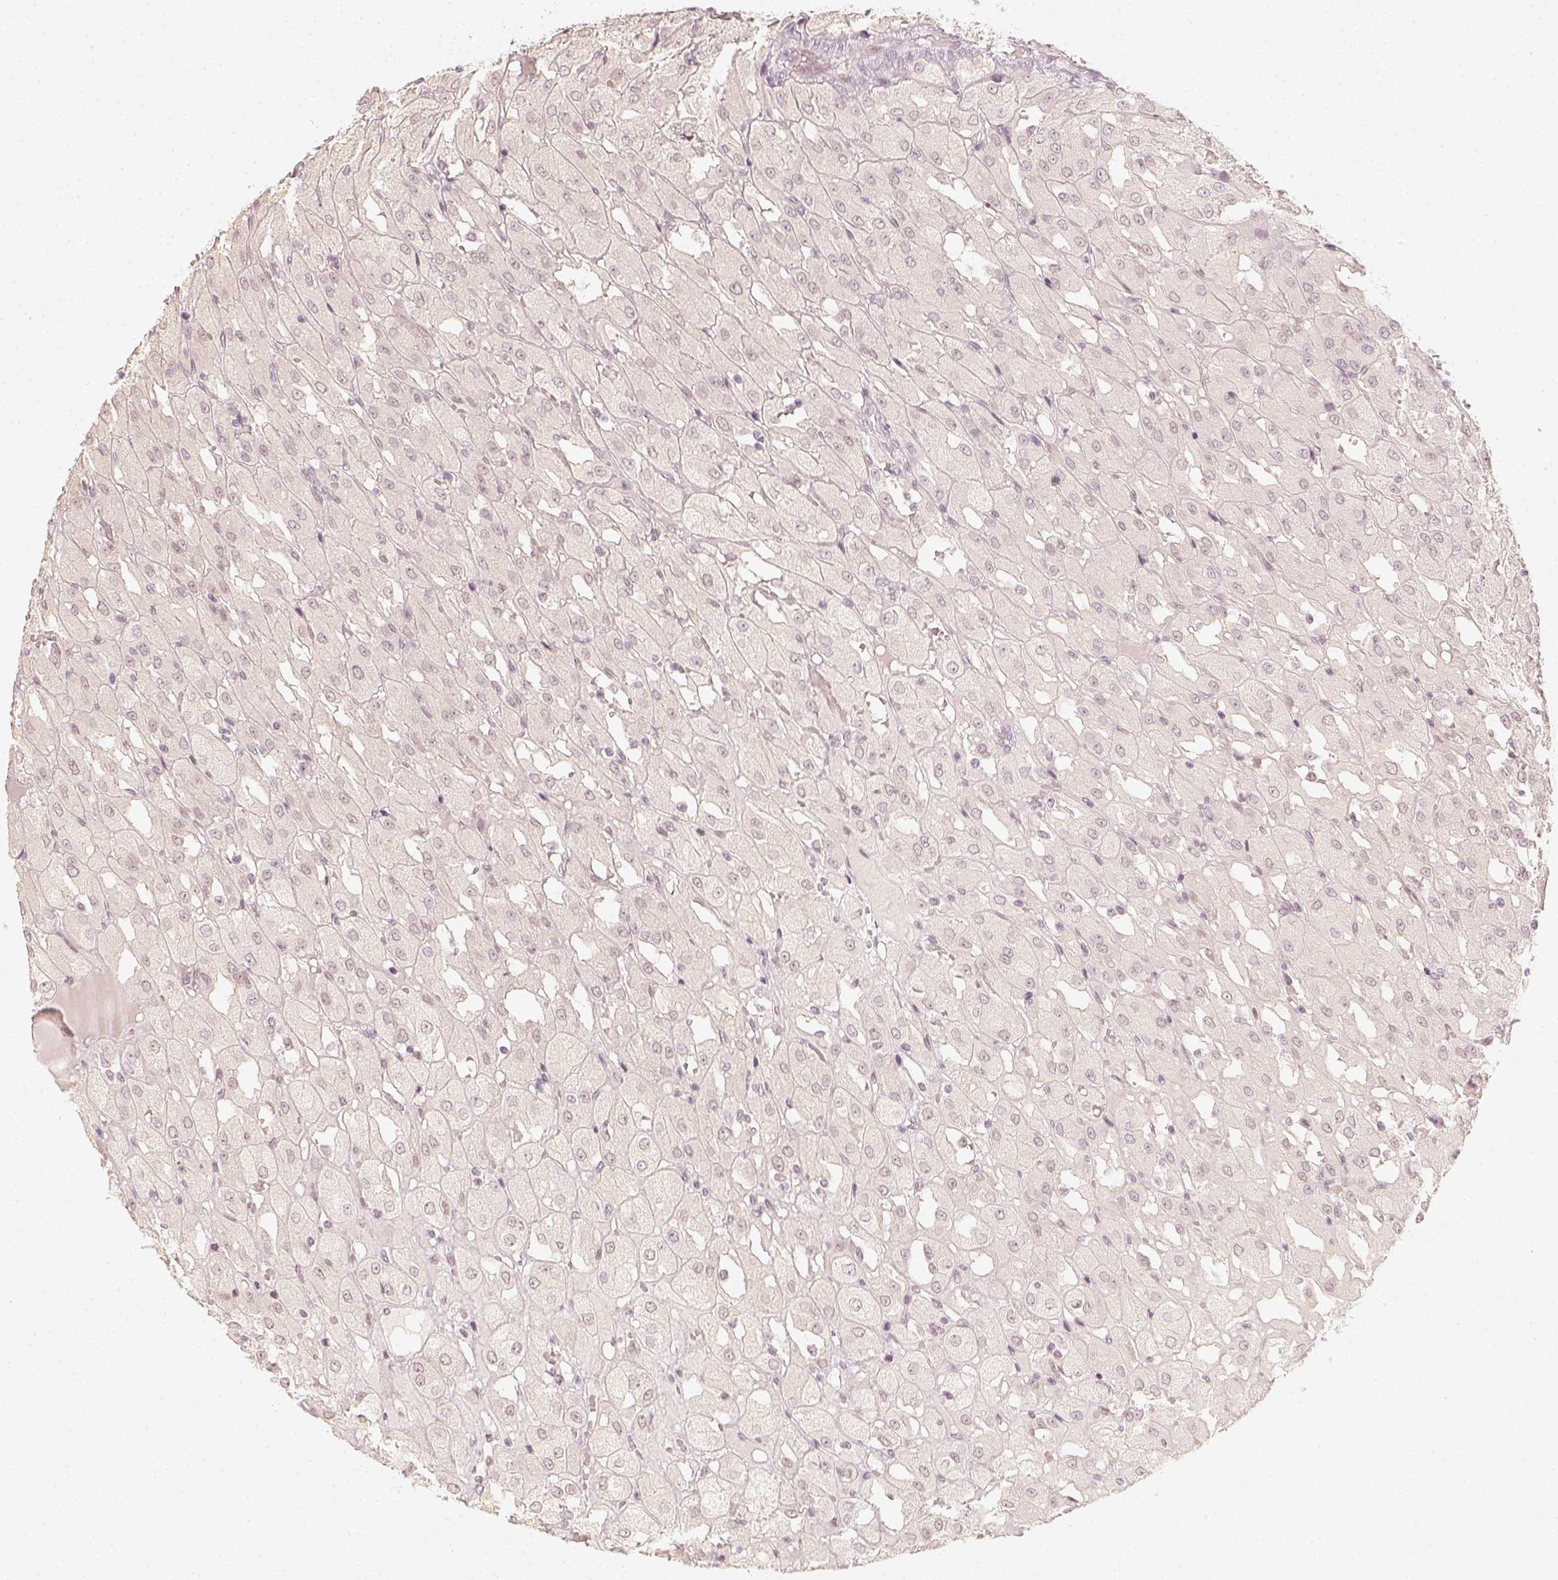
{"staining": {"intensity": "negative", "quantity": "none", "location": "none"}, "tissue": "renal cancer", "cell_type": "Tumor cells", "image_type": "cancer", "snomed": [{"axis": "morphology", "description": "Adenocarcinoma, NOS"}, {"axis": "topography", "description": "Kidney"}], "caption": "Renal adenocarcinoma was stained to show a protein in brown. There is no significant positivity in tumor cells.", "gene": "KRTAP2-1", "patient": {"sex": "male", "age": 72}}